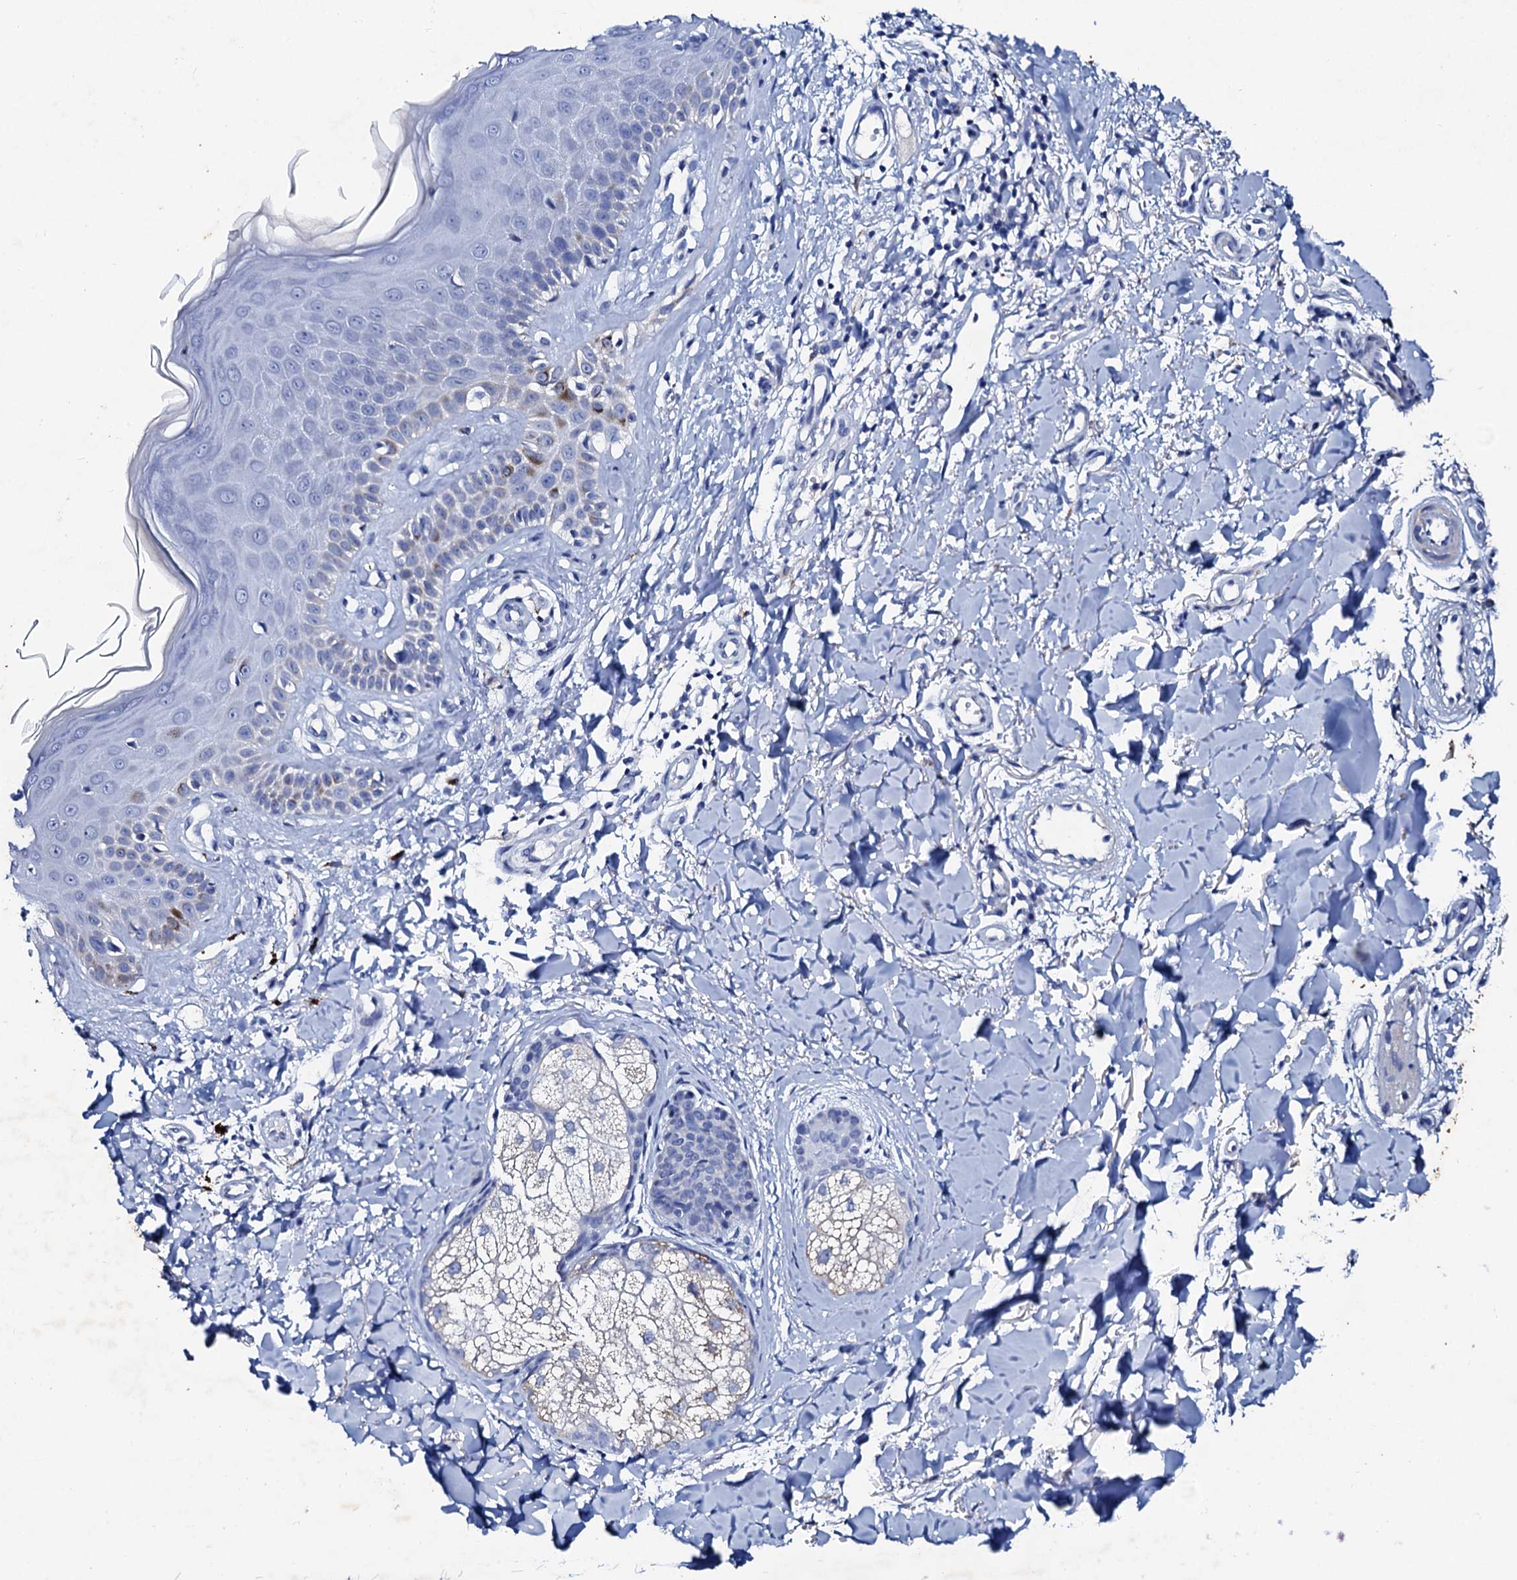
{"staining": {"intensity": "negative", "quantity": "none", "location": "none"}, "tissue": "skin", "cell_type": "Fibroblasts", "image_type": "normal", "snomed": [{"axis": "morphology", "description": "Normal tissue, NOS"}, {"axis": "topography", "description": "Skin"}], "caption": "IHC of unremarkable human skin reveals no staining in fibroblasts. (DAB immunohistochemistry visualized using brightfield microscopy, high magnification).", "gene": "GLB1L3", "patient": {"sex": "male", "age": 52}}